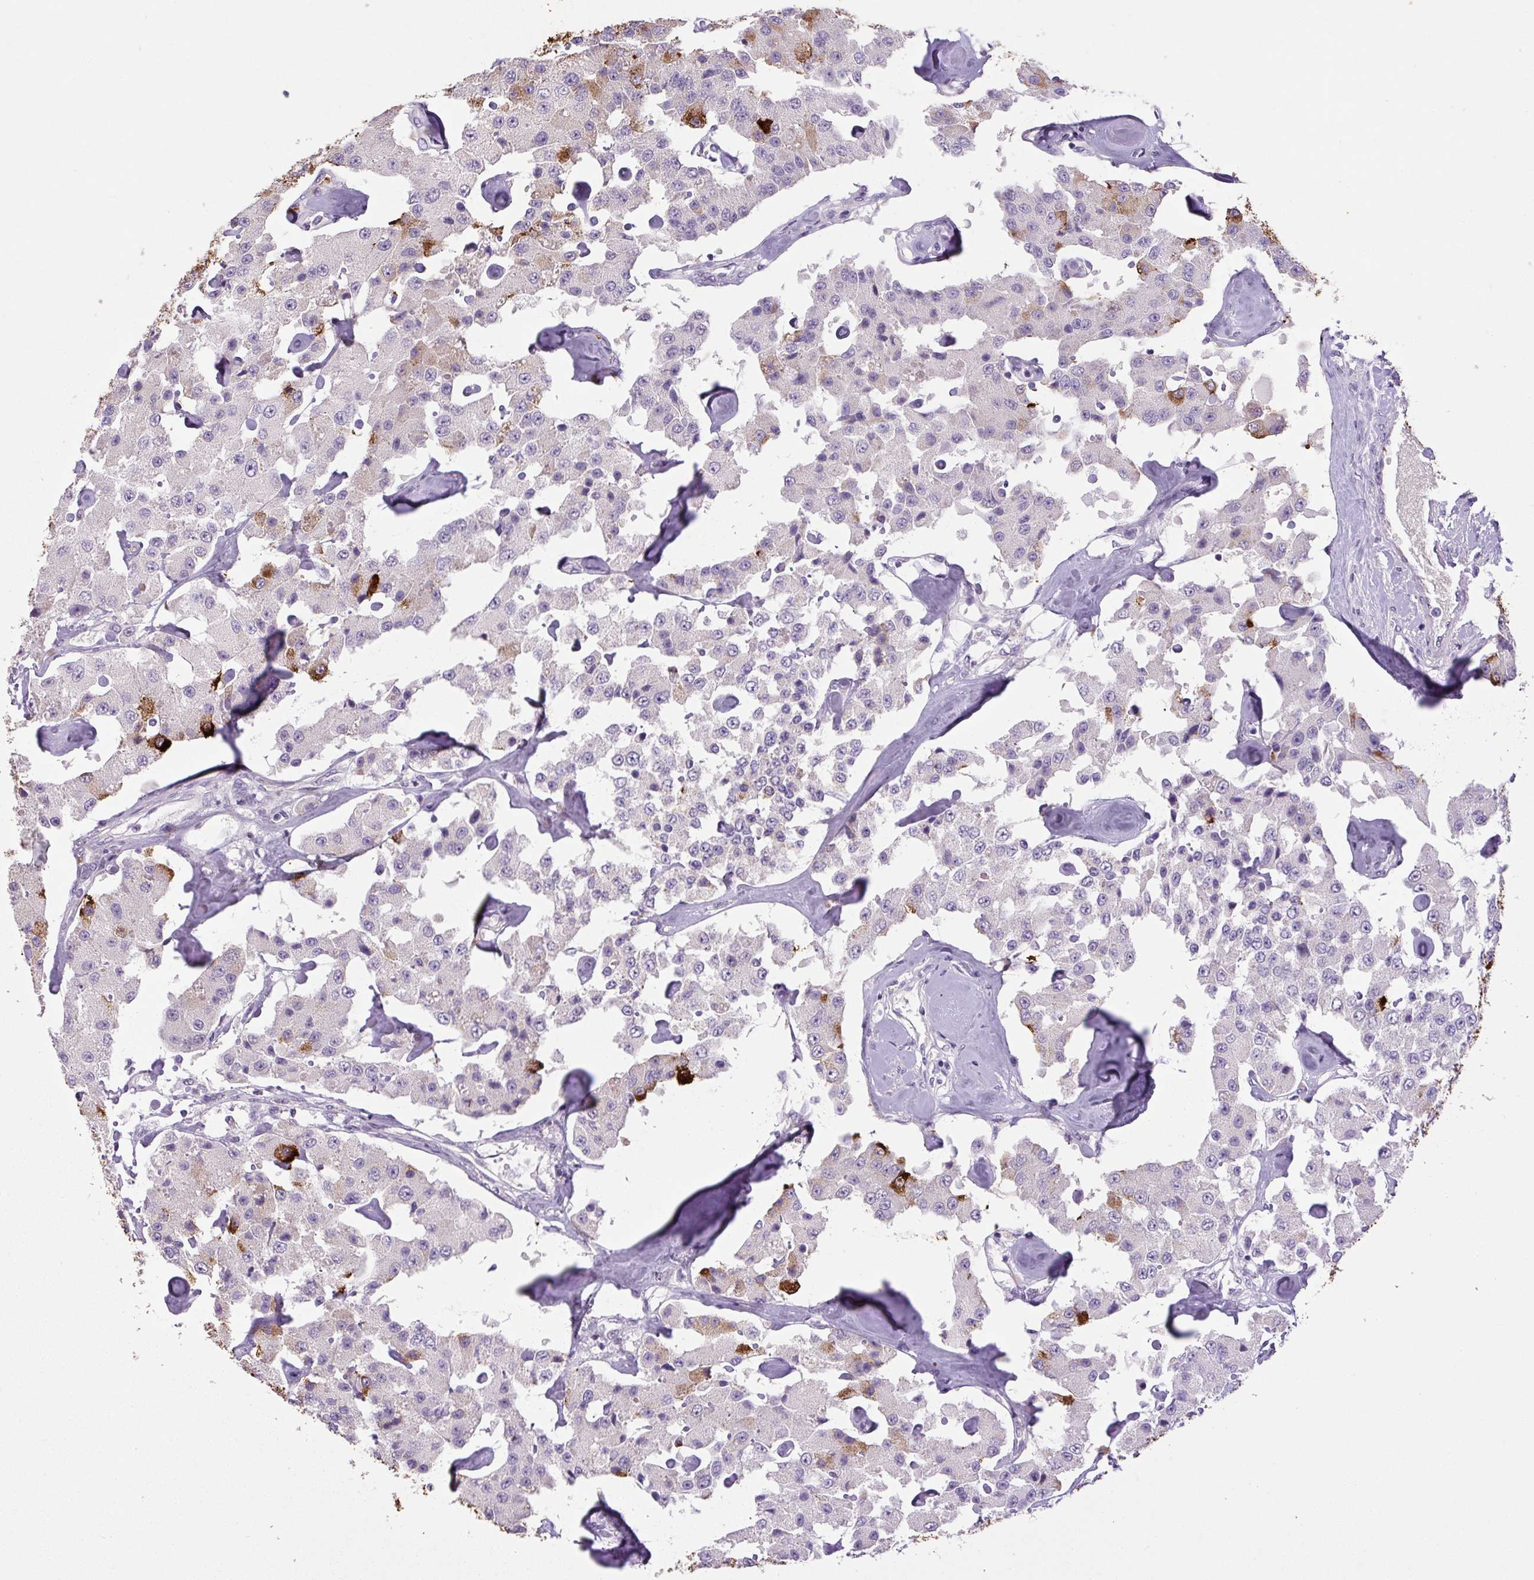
{"staining": {"intensity": "strong", "quantity": "<25%", "location": "cytoplasmic/membranous"}, "tissue": "carcinoid", "cell_type": "Tumor cells", "image_type": "cancer", "snomed": [{"axis": "morphology", "description": "Carcinoid, malignant, NOS"}, {"axis": "topography", "description": "Pancreas"}], "caption": "A photomicrograph showing strong cytoplasmic/membranous staining in about <25% of tumor cells in carcinoid (malignant), as visualized by brown immunohistochemical staining.", "gene": "CHGA", "patient": {"sex": "male", "age": 41}}